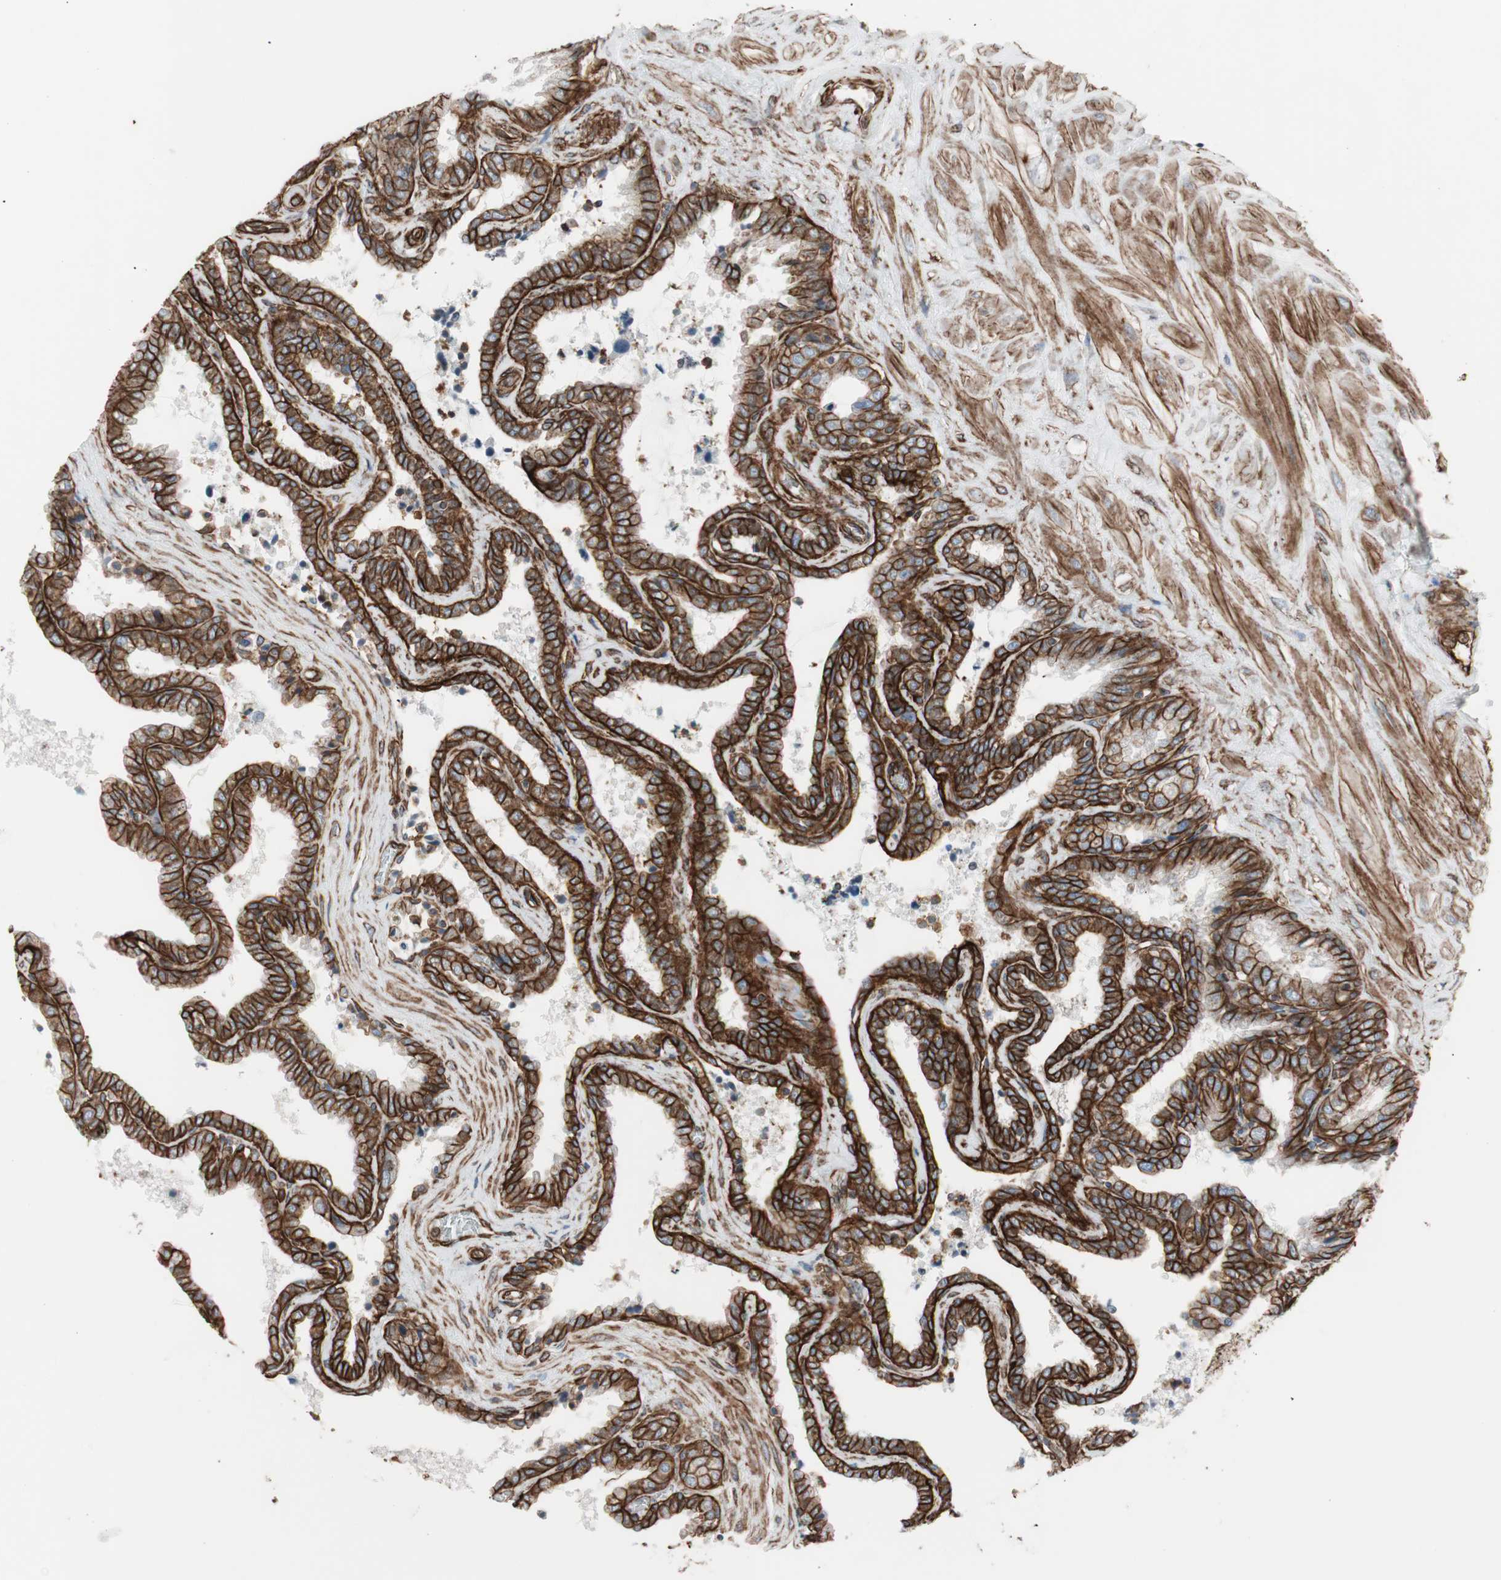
{"staining": {"intensity": "strong", "quantity": ">75%", "location": "cytoplasmic/membranous"}, "tissue": "seminal vesicle", "cell_type": "Glandular cells", "image_type": "normal", "snomed": [{"axis": "morphology", "description": "Normal tissue, NOS"}, {"axis": "topography", "description": "Seminal veicle"}], "caption": "Brown immunohistochemical staining in unremarkable seminal vesicle exhibits strong cytoplasmic/membranous staining in about >75% of glandular cells.", "gene": "TCTA", "patient": {"sex": "male", "age": 46}}